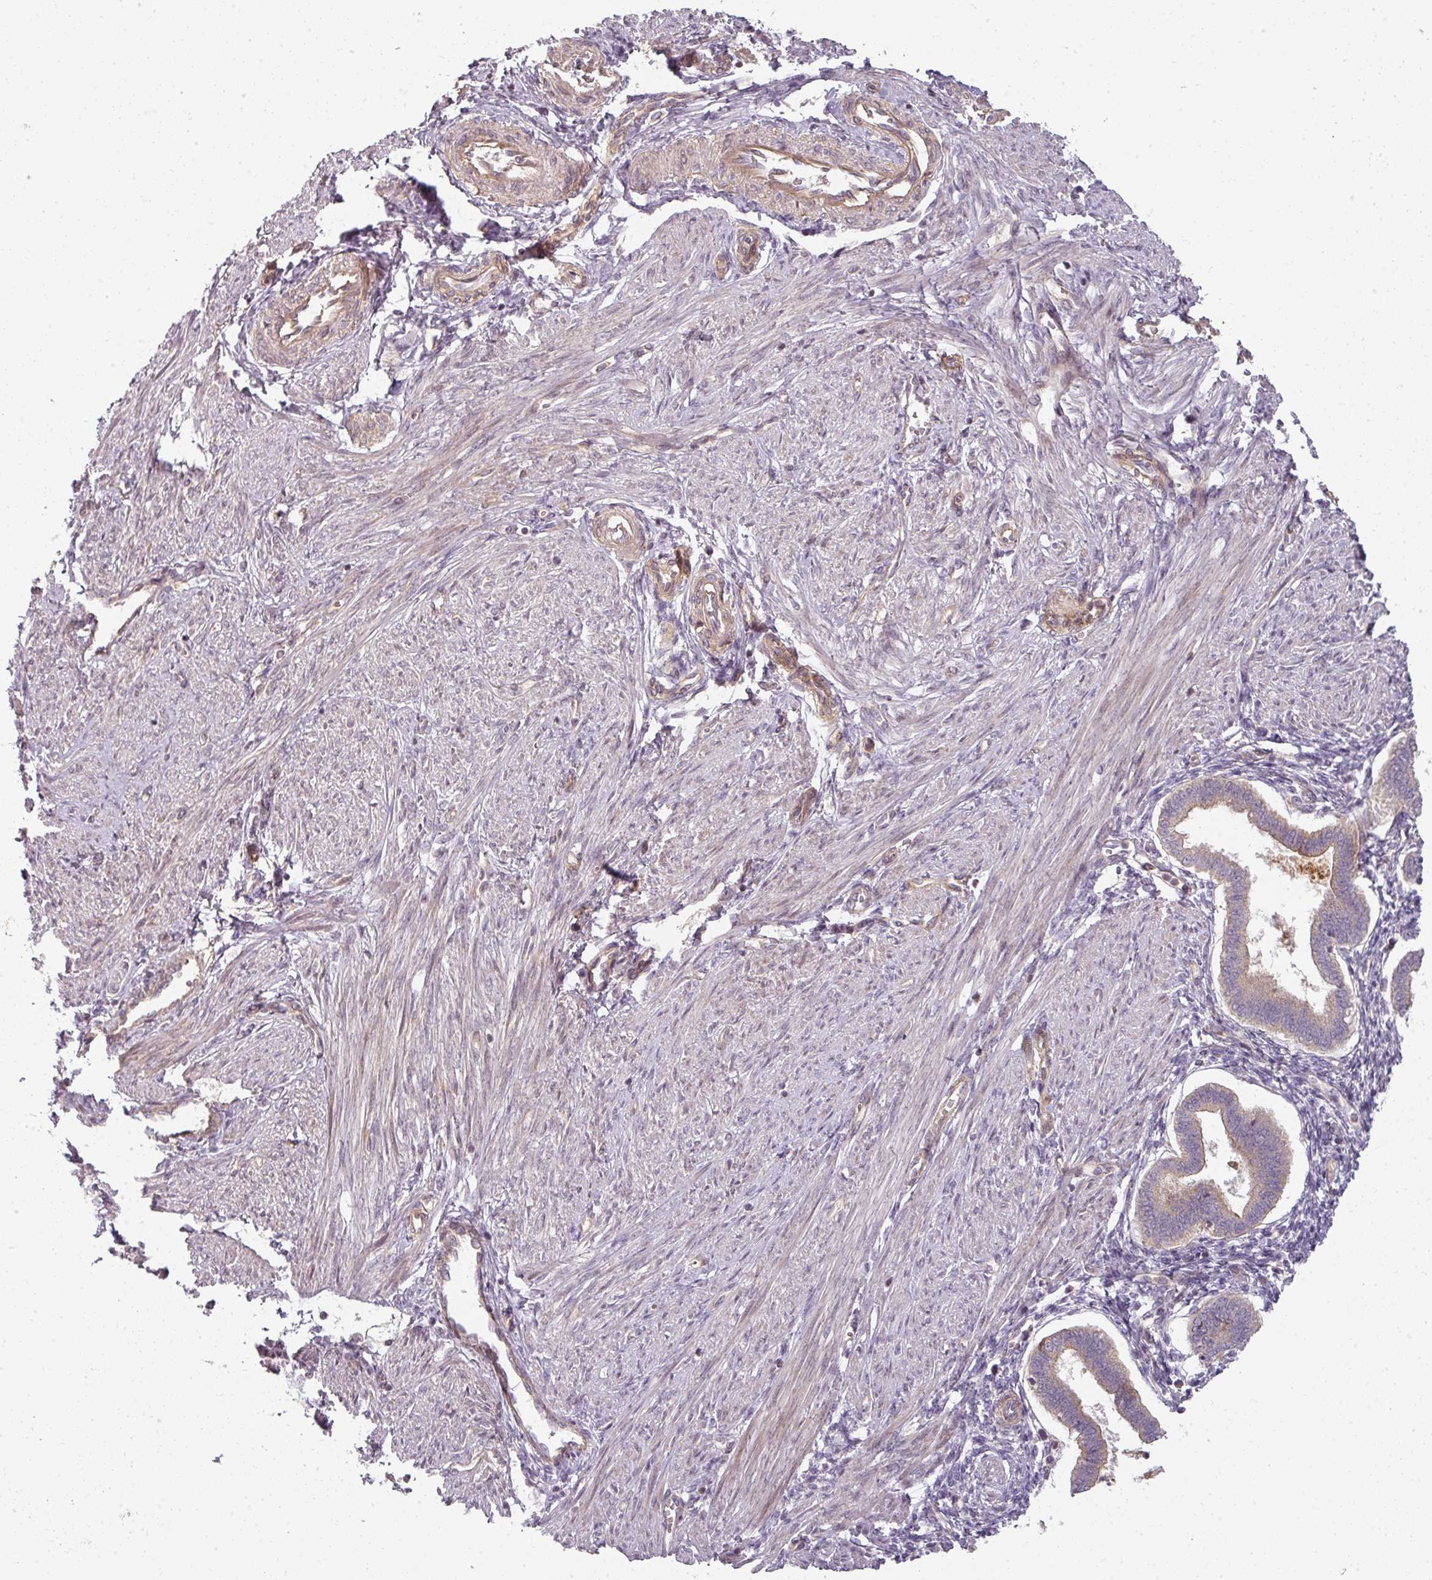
{"staining": {"intensity": "weak", "quantity": "25%-75%", "location": "cytoplasmic/membranous"}, "tissue": "endometrium", "cell_type": "Cells in endometrial stroma", "image_type": "normal", "snomed": [{"axis": "morphology", "description": "Normal tissue, NOS"}, {"axis": "topography", "description": "Endometrium"}], "caption": "Protein expression analysis of unremarkable endometrium demonstrates weak cytoplasmic/membranous staining in approximately 25%-75% of cells in endometrial stroma.", "gene": "CNOT1", "patient": {"sex": "female", "age": 24}}